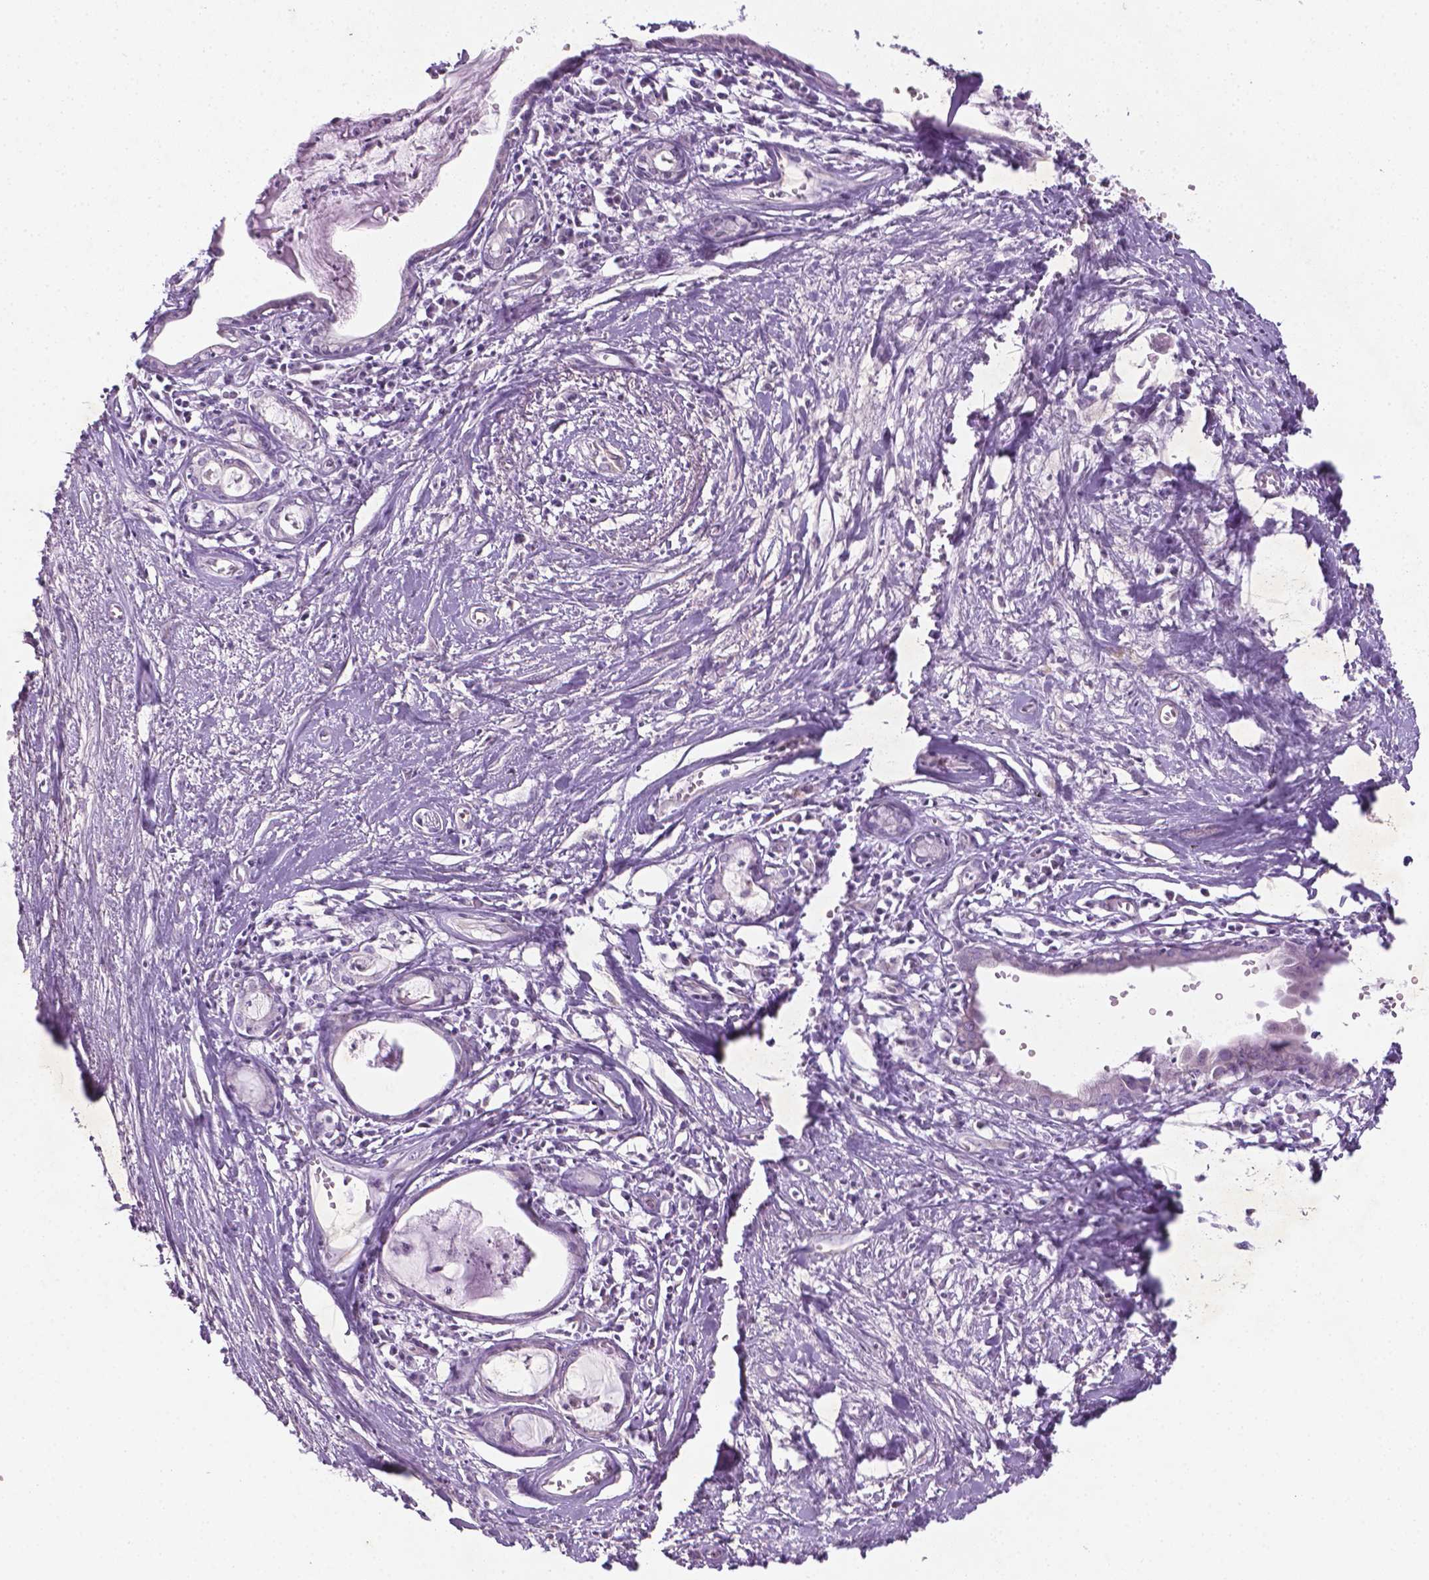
{"staining": {"intensity": "negative", "quantity": "none", "location": "none"}, "tissue": "adipose tissue", "cell_type": "Adipocytes", "image_type": "normal", "snomed": [{"axis": "morphology", "description": "Normal tissue, NOS"}, {"axis": "morphology", "description": "Squamous cell carcinoma, NOS"}, {"axis": "topography", "description": "Cartilage tissue"}, {"axis": "topography", "description": "Head-Neck"}], "caption": "The image reveals no staining of adipocytes in benign adipose tissue. Brightfield microscopy of immunohistochemistry stained with DAB (brown) and hematoxylin (blue), captured at high magnification.", "gene": "TCHP", "patient": {"sex": "male", "age": 57}}